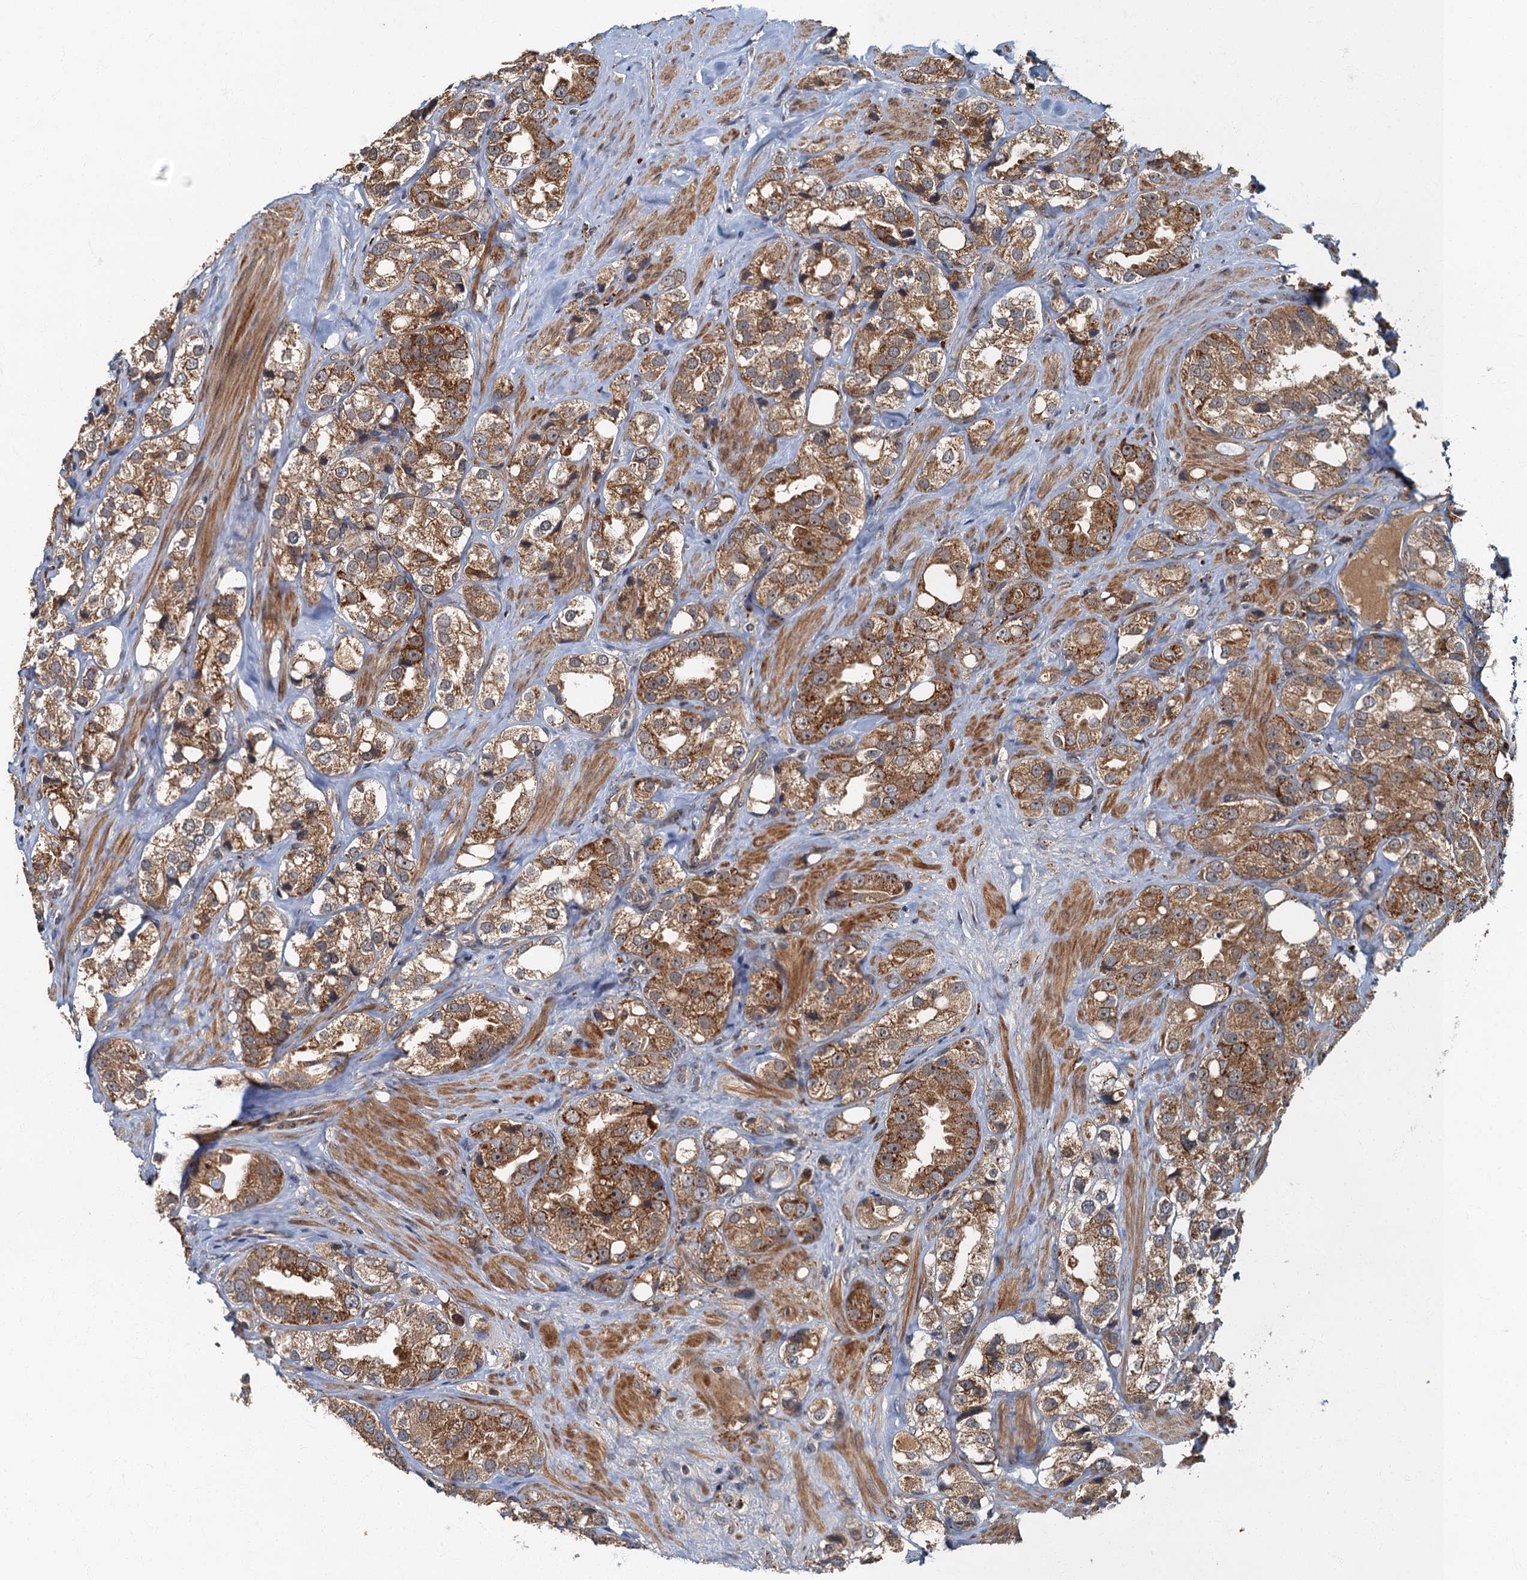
{"staining": {"intensity": "moderate", "quantity": ">75%", "location": "cytoplasmic/membranous"}, "tissue": "prostate cancer", "cell_type": "Tumor cells", "image_type": "cancer", "snomed": [{"axis": "morphology", "description": "Adenocarcinoma, NOS"}, {"axis": "topography", "description": "Prostate"}], "caption": "Protein staining displays moderate cytoplasmic/membranous positivity in about >75% of tumor cells in adenocarcinoma (prostate).", "gene": "WDCP", "patient": {"sex": "male", "age": 79}}